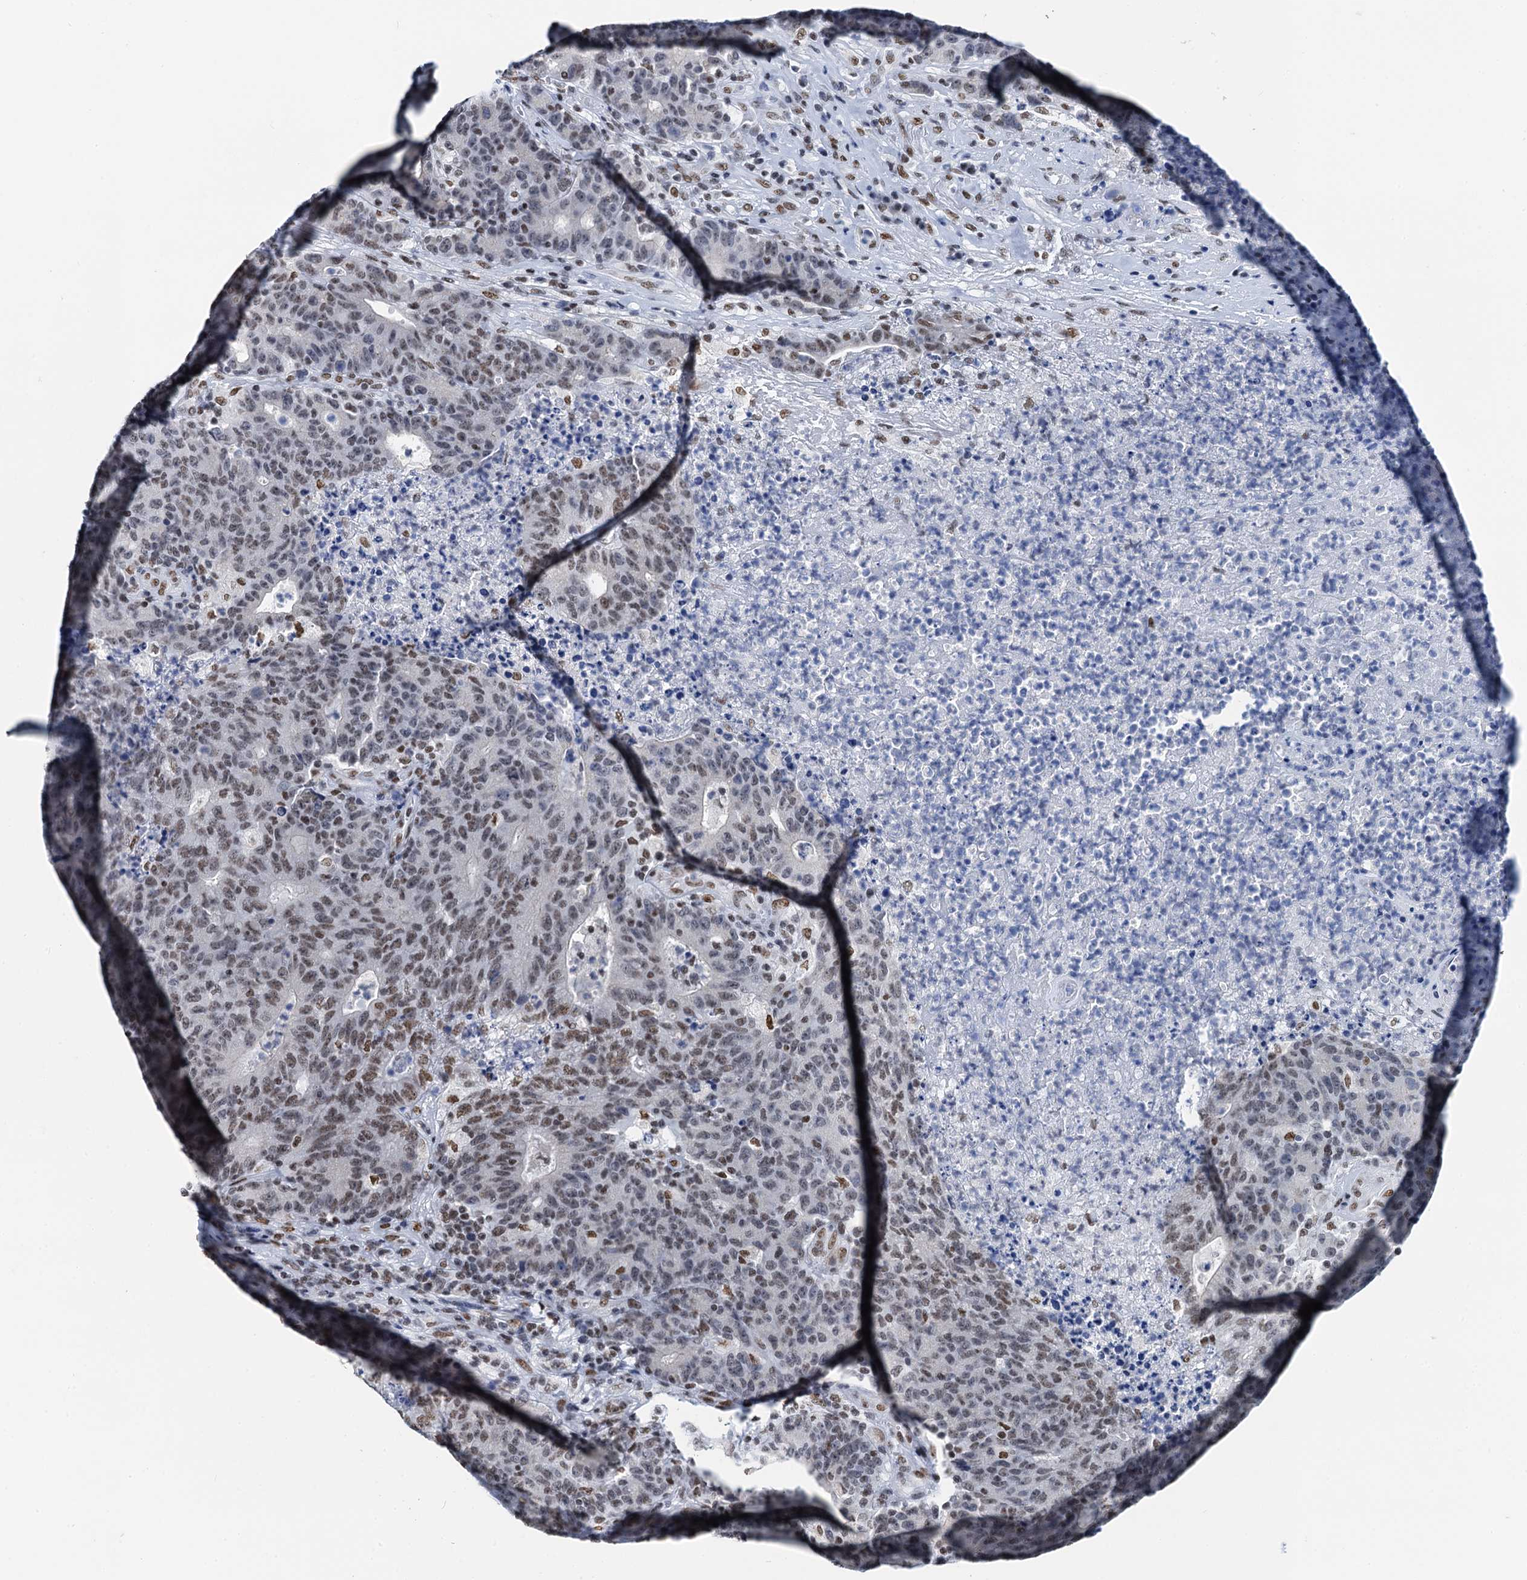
{"staining": {"intensity": "moderate", "quantity": ">75%", "location": "nuclear"}, "tissue": "colorectal cancer", "cell_type": "Tumor cells", "image_type": "cancer", "snomed": [{"axis": "morphology", "description": "Adenocarcinoma, NOS"}, {"axis": "topography", "description": "Colon"}], "caption": "Human colorectal cancer stained with a brown dye exhibits moderate nuclear positive positivity in approximately >75% of tumor cells.", "gene": "SLTM", "patient": {"sex": "female", "age": 75}}